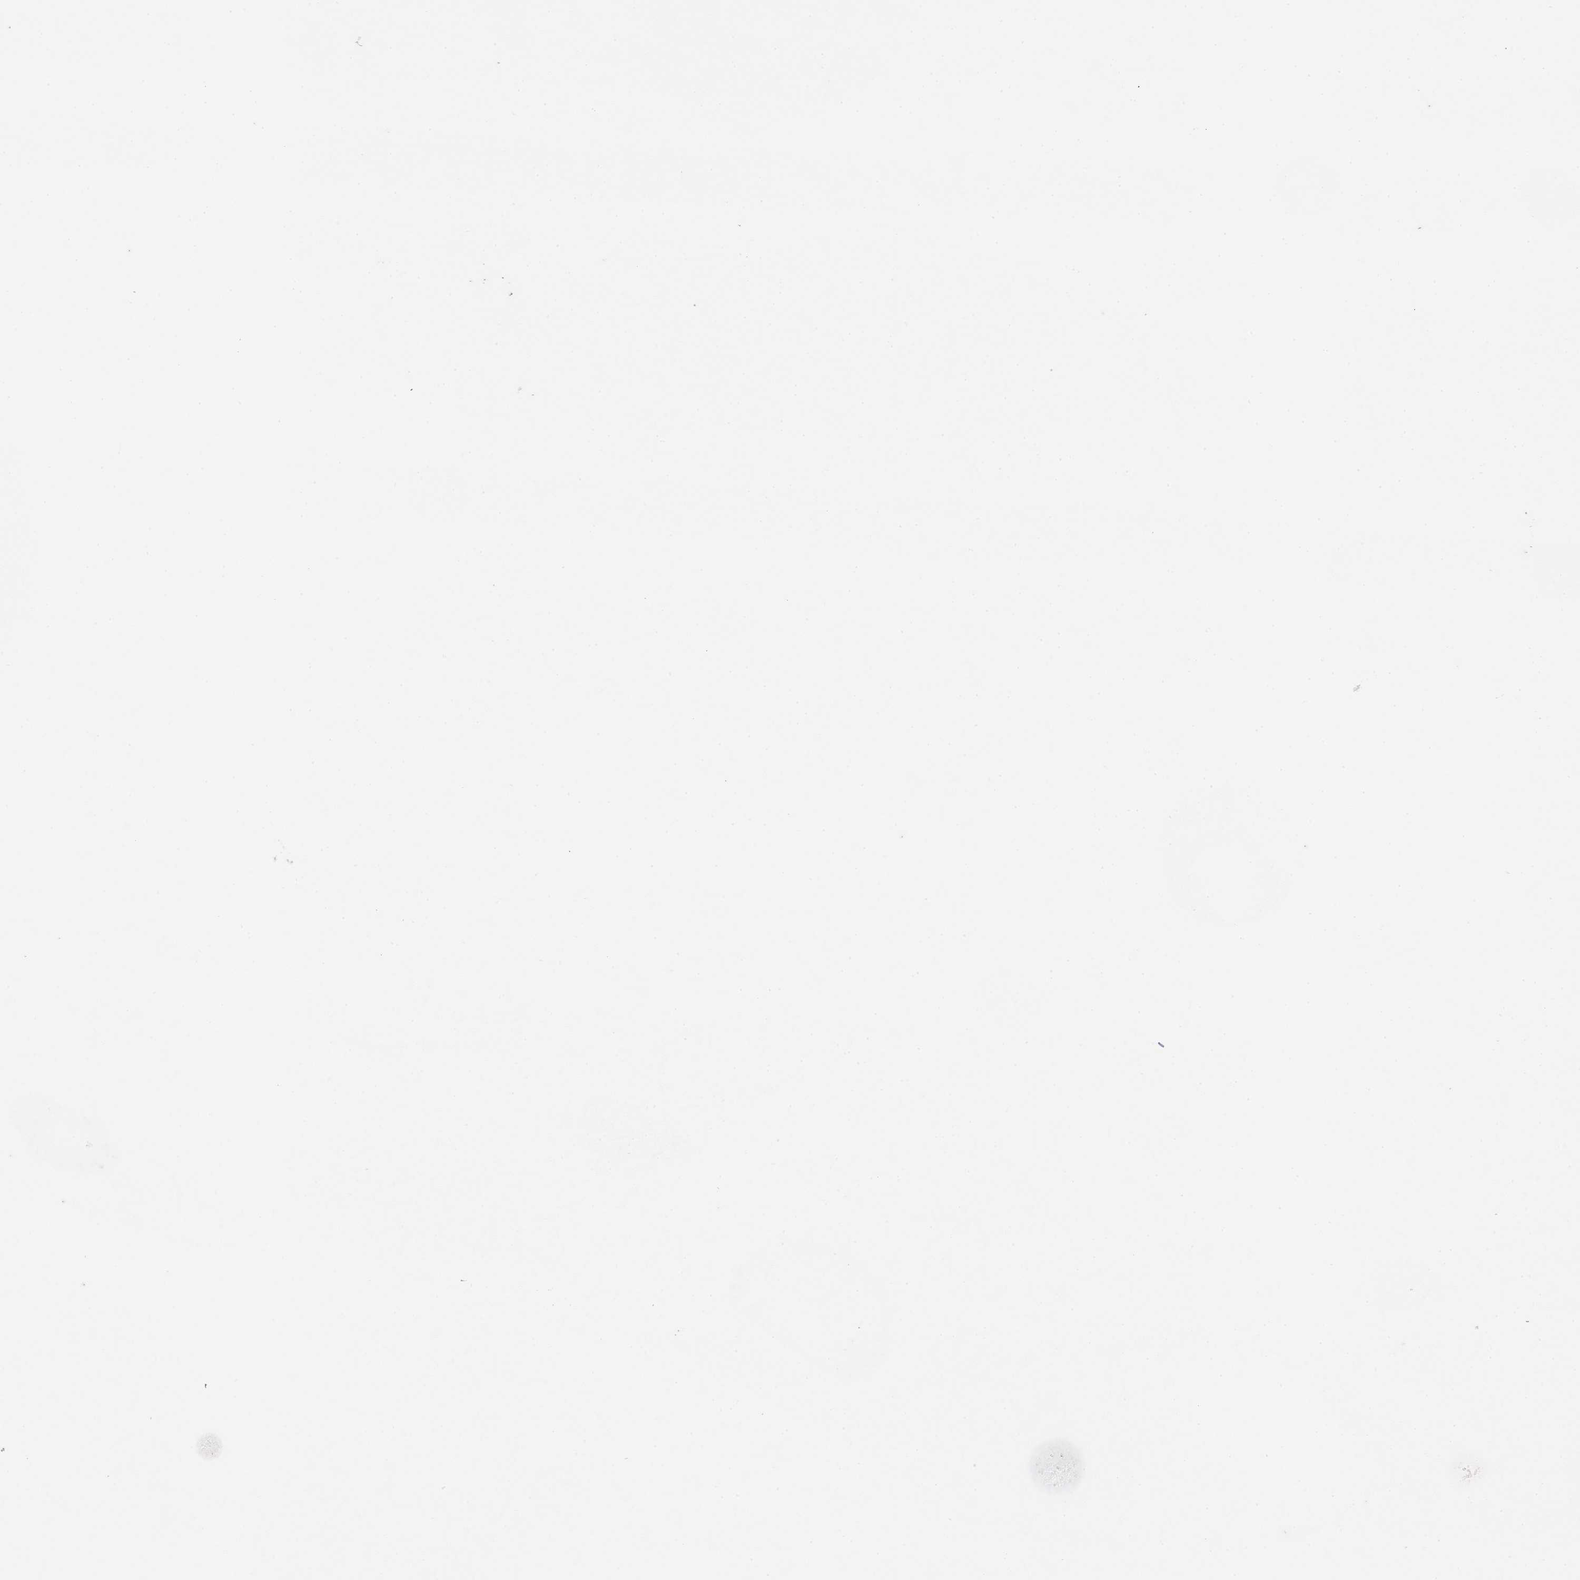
{"staining": {"intensity": "negative", "quantity": "none", "location": "none"}, "tissue": "melanoma", "cell_type": "Tumor cells", "image_type": "cancer", "snomed": [{"axis": "morphology", "description": "Malignant melanoma, NOS"}, {"axis": "topography", "description": "Skin"}], "caption": "The image exhibits no staining of tumor cells in melanoma. (Brightfield microscopy of DAB immunohistochemistry (IHC) at high magnification).", "gene": "PLS1", "patient": {"sex": "male", "age": 83}}